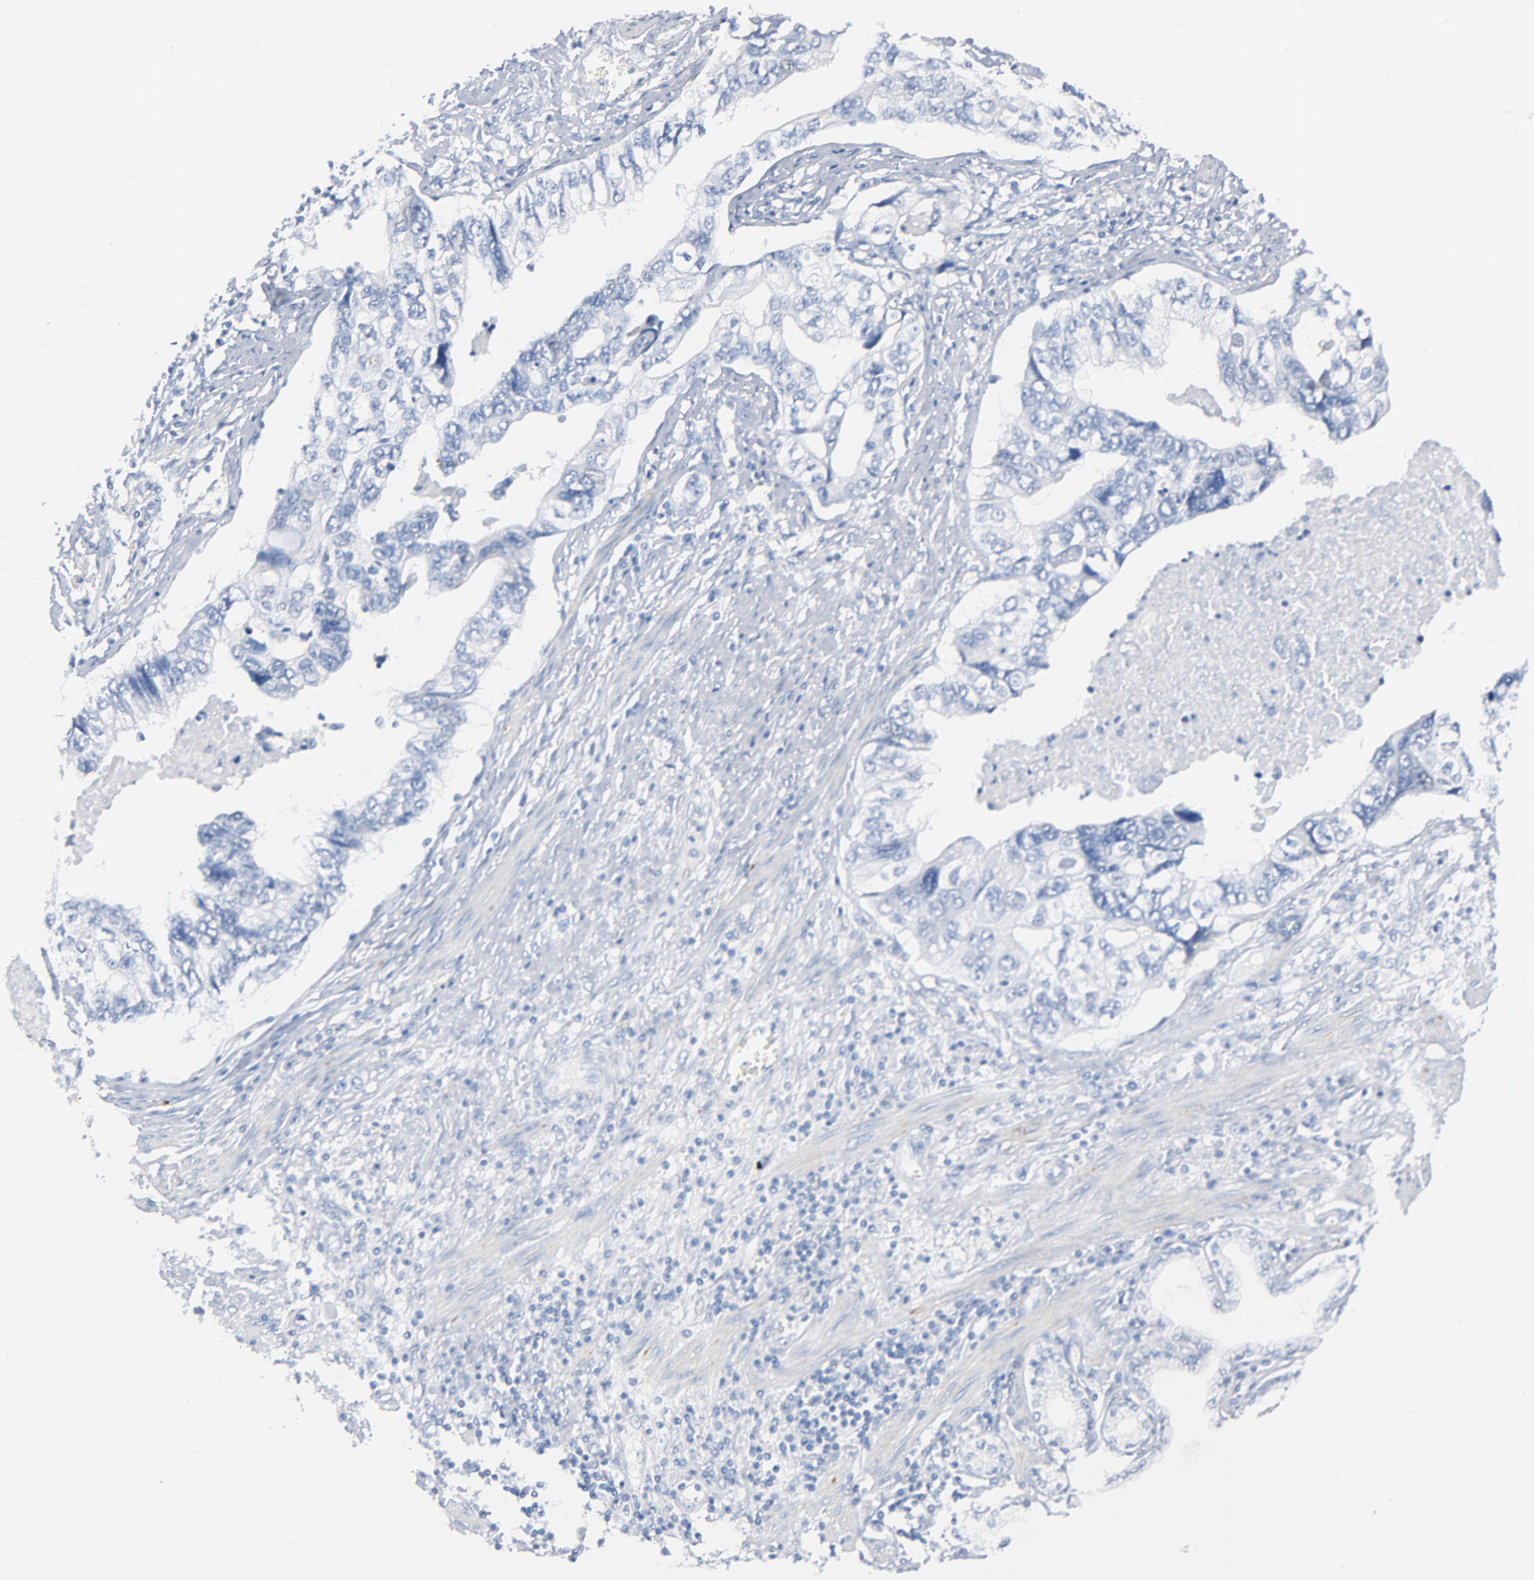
{"staining": {"intensity": "negative", "quantity": "none", "location": "none"}, "tissue": "stomach cancer", "cell_type": "Tumor cells", "image_type": "cancer", "snomed": [{"axis": "morphology", "description": "Adenocarcinoma, NOS"}, {"axis": "topography", "description": "Pancreas"}, {"axis": "topography", "description": "Stomach, upper"}], "caption": "Tumor cells show no significant expression in adenocarcinoma (stomach).", "gene": "IFT43", "patient": {"sex": "male", "age": 77}}